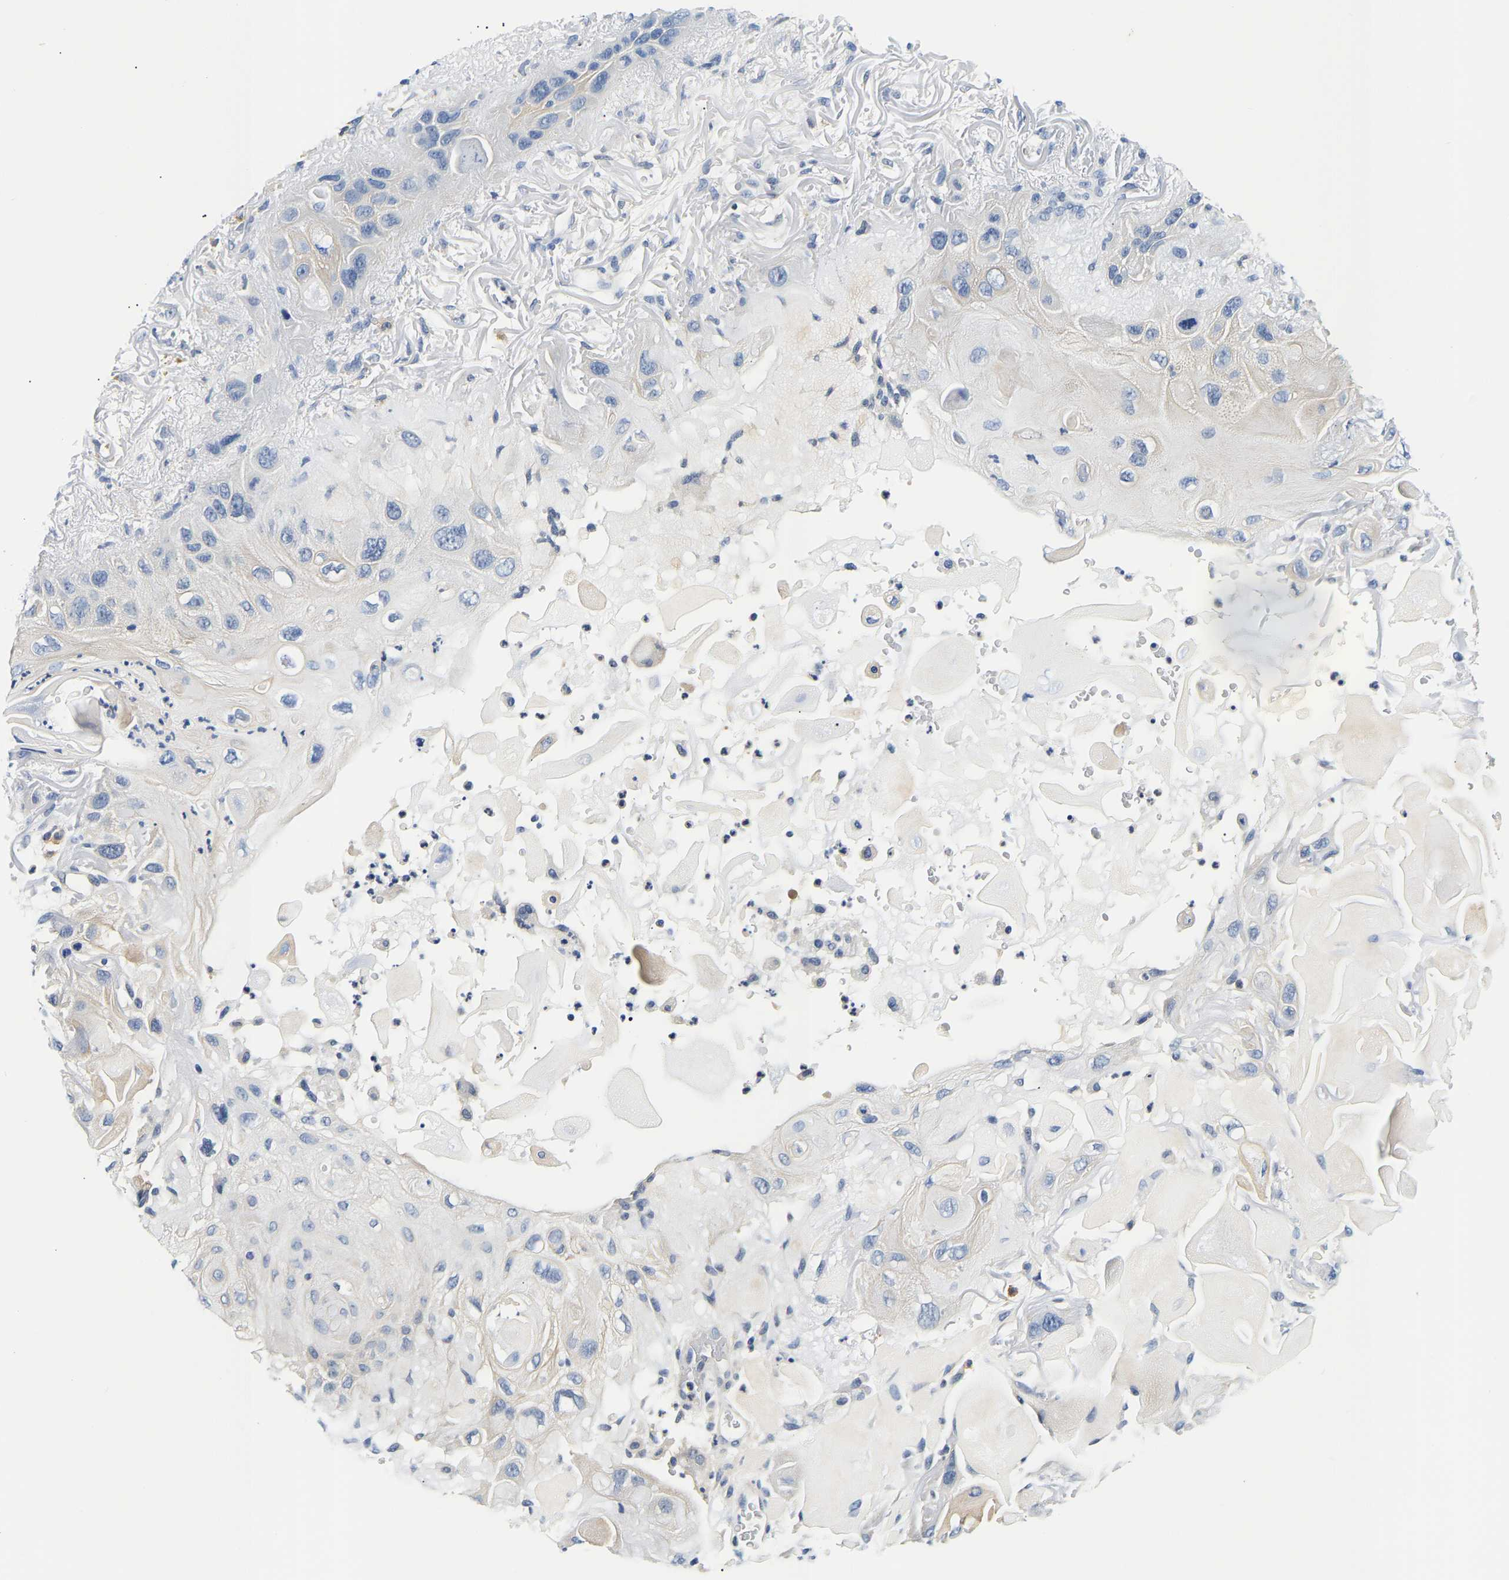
{"staining": {"intensity": "negative", "quantity": "none", "location": "none"}, "tissue": "skin cancer", "cell_type": "Tumor cells", "image_type": "cancer", "snomed": [{"axis": "morphology", "description": "Squamous cell carcinoma, NOS"}, {"axis": "topography", "description": "Skin"}], "caption": "This is a micrograph of immunohistochemistry staining of skin cancer, which shows no positivity in tumor cells. The staining was performed using DAB (3,3'-diaminobenzidine) to visualize the protein expression in brown, while the nuclei were stained in blue with hematoxylin (Magnification: 20x).", "gene": "UCHL3", "patient": {"sex": "female", "age": 77}}